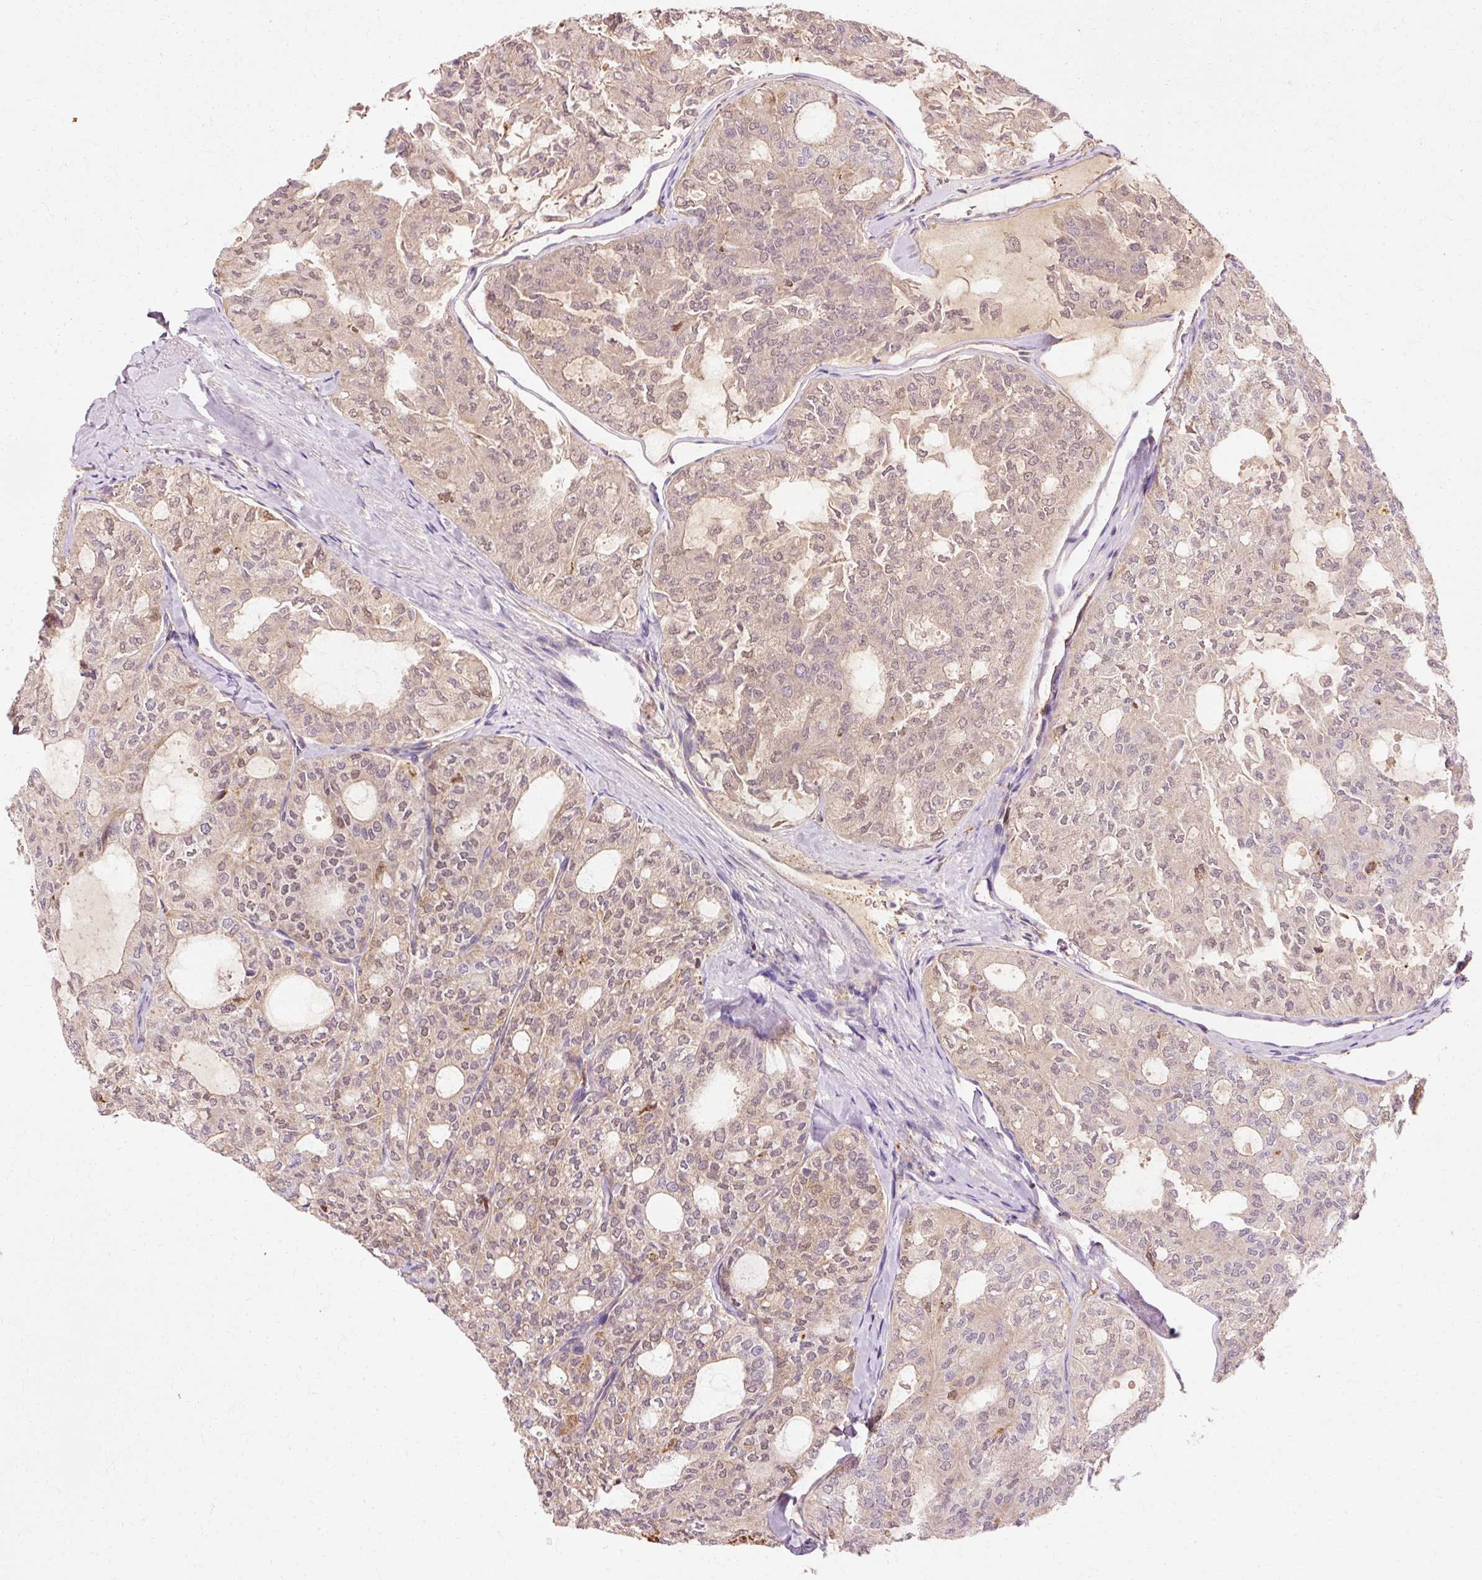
{"staining": {"intensity": "weak", "quantity": ">75%", "location": "cytoplasmic/membranous"}, "tissue": "thyroid cancer", "cell_type": "Tumor cells", "image_type": "cancer", "snomed": [{"axis": "morphology", "description": "Follicular adenoma carcinoma, NOS"}, {"axis": "topography", "description": "Thyroid gland"}], "caption": "DAB (3,3'-diaminobenzidine) immunohistochemical staining of human thyroid follicular adenoma carcinoma shows weak cytoplasmic/membranous protein staining in about >75% of tumor cells.", "gene": "GPX1", "patient": {"sex": "male", "age": 75}}